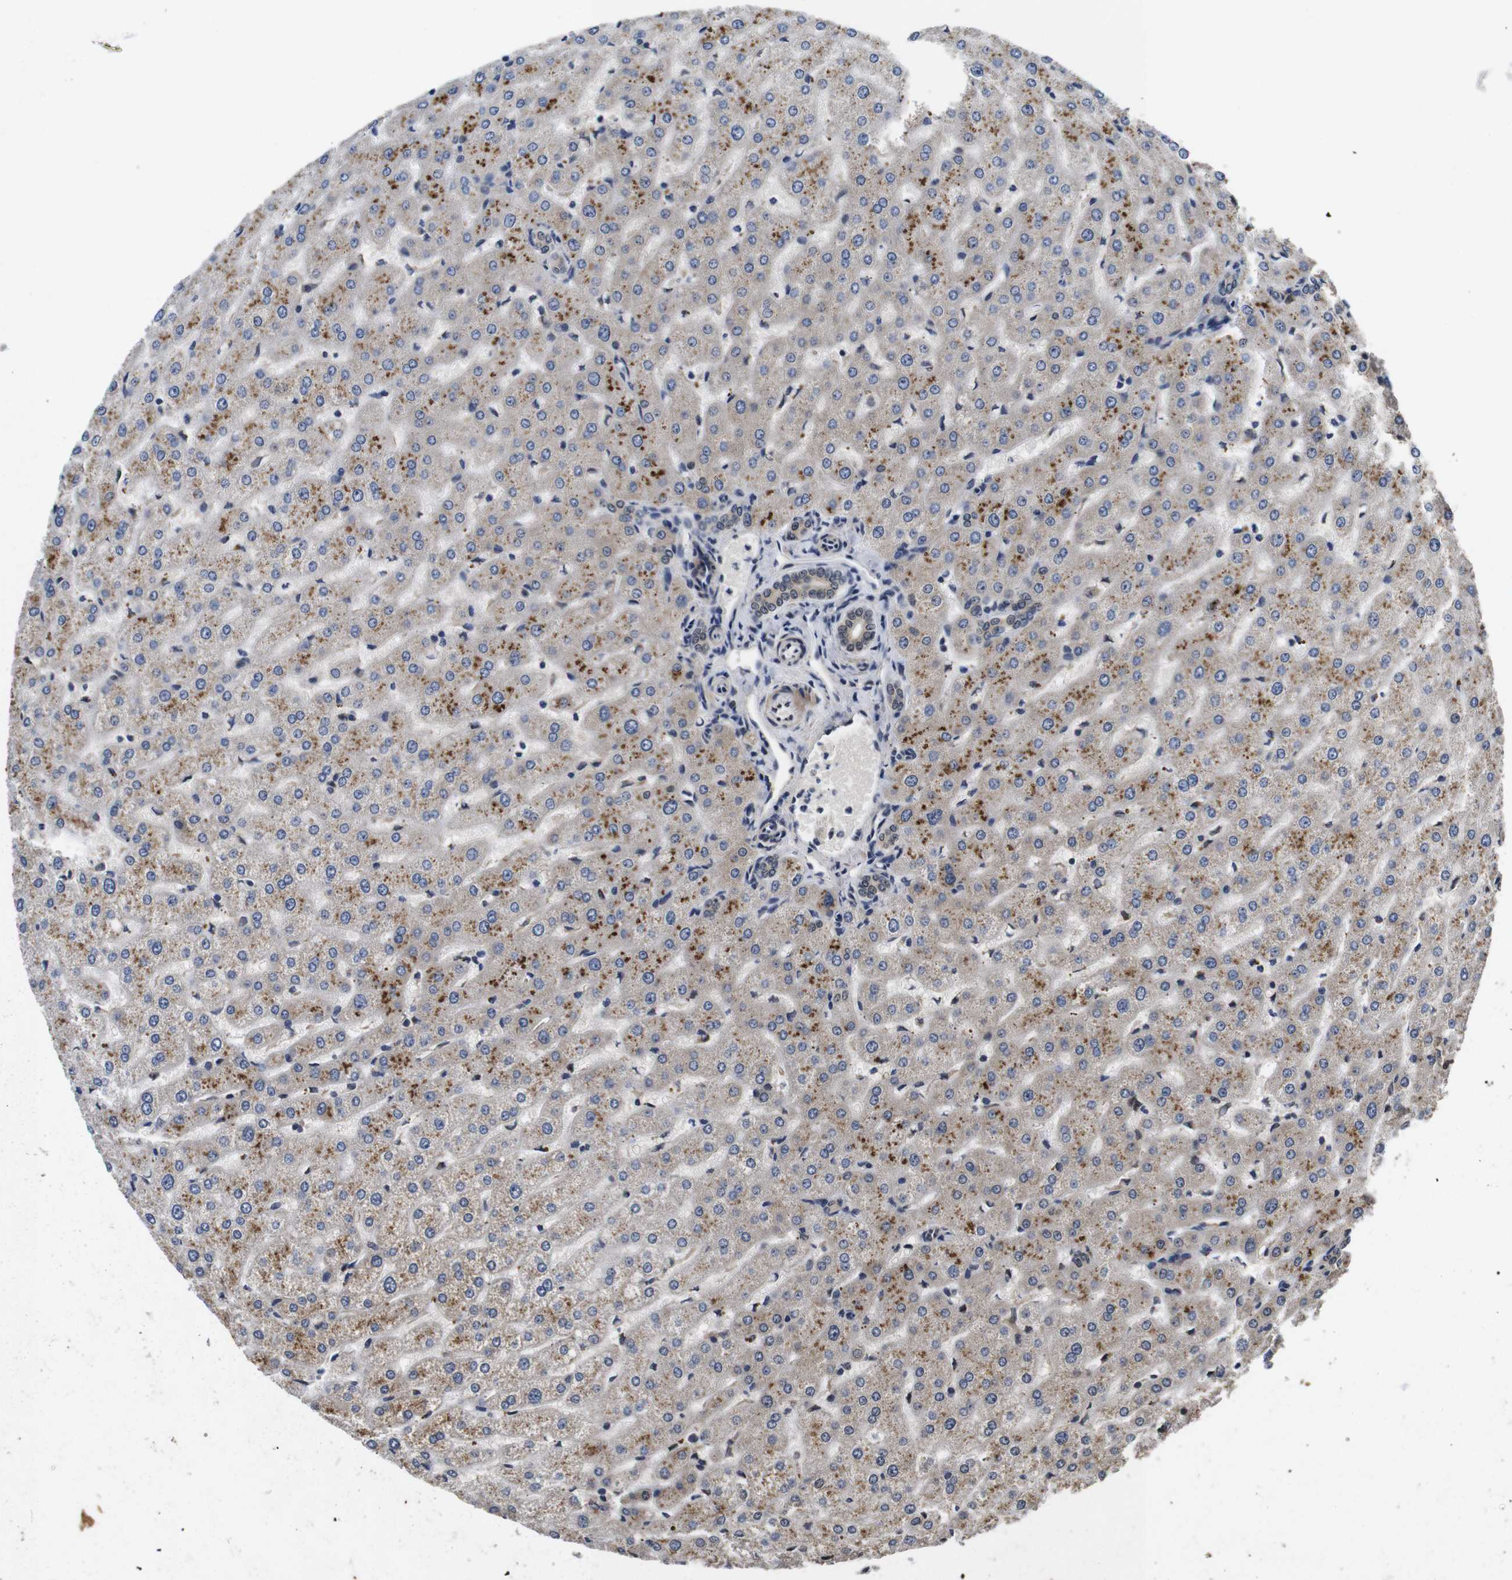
{"staining": {"intensity": "weak", "quantity": ">75%", "location": "cytoplasmic/membranous"}, "tissue": "liver", "cell_type": "Cholangiocytes", "image_type": "normal", "snomed": [{"axis": "morphology", "description": "Normal tissue, NOS"}, {"axis": "morphology", "description": "Fibrosis, NOS"}, {"axis": "topography", "description": "Liver"}], "caption": "Immunohistochemical staining of unremarkable human liver shows >75% levels of weak cytoplasmic/membranous protein staining in approximately >75% of cholangiocytes. (IHC, brightfield microscopy, high magnification).", "gene": "ZBTB46", "patient": {"sex": "female", "age": 29}}